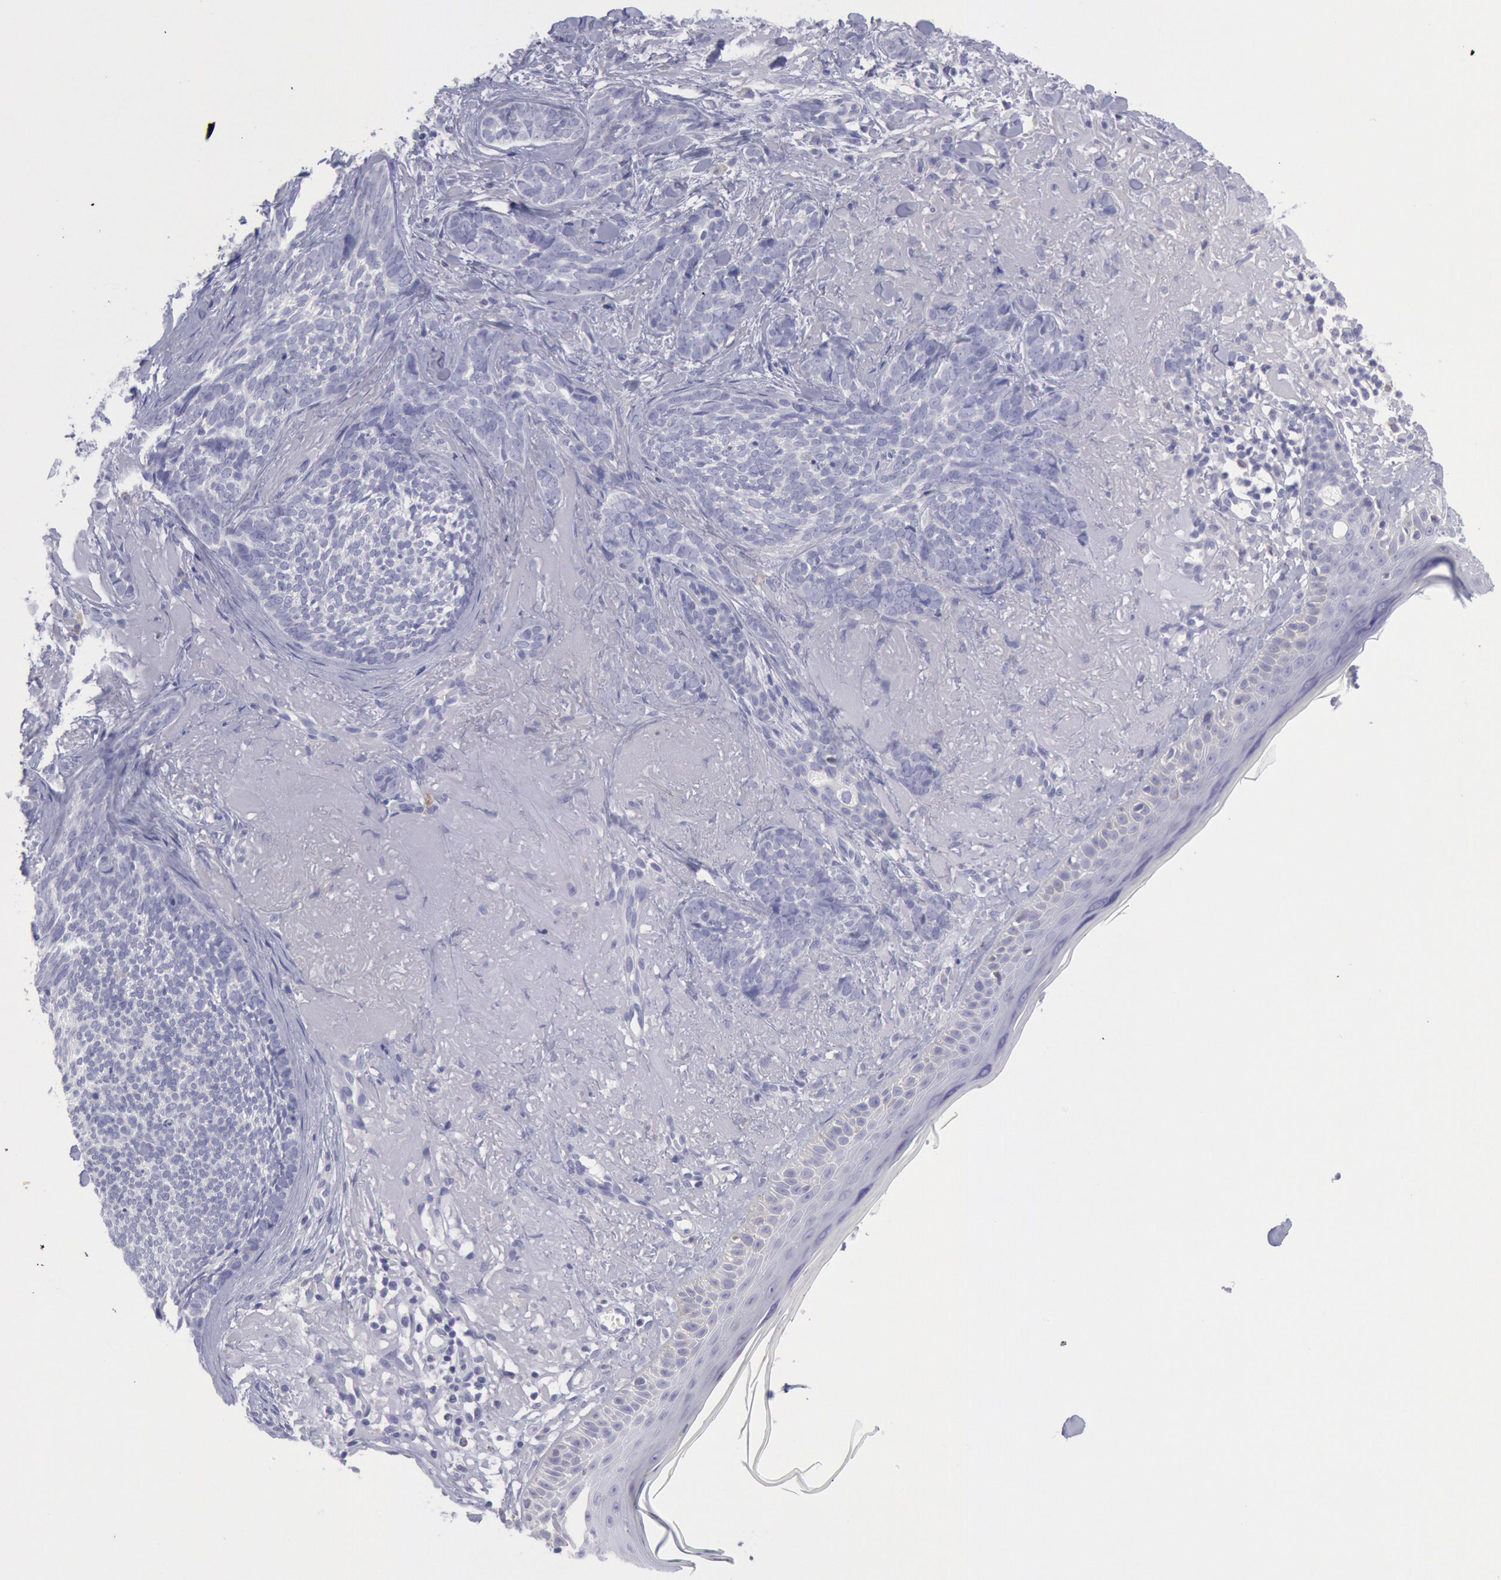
{"staining": {"intensity": "negative", "quantity": "none", "location": "none"}, "tissue": "skin cancer", "cell_type": "Tumor cells", "image_type": "cancer", "snomed": [{"axis": "morphology", "description": "Basal cell carcinoma"}, {"axis": "topography", "description": "Skin"}], "caption": "Tumor cells show no significant staining in skin cancer (basal cell carcinoma).", "gene": "MYH7", "patient": {"sex": "female", "age": 81}}